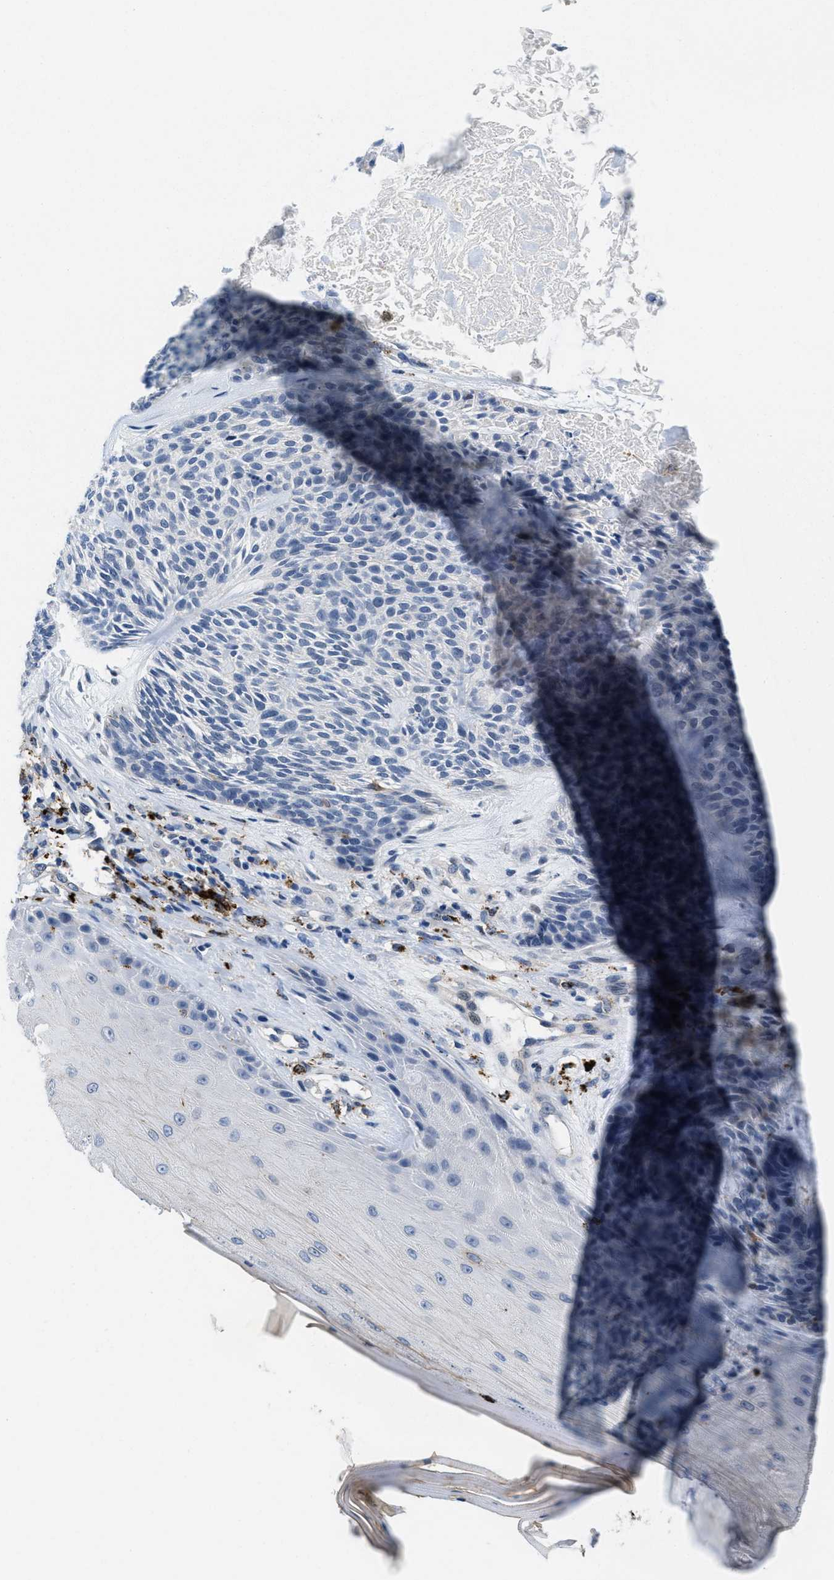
{"staining": {"intensity": "negative", "quantity": "none", "location": "none"}, "tissue": "skin cancer", "cell_type": "Tumor cells", "image_type": "cancer", "snomed": [{"axis": "morphology", "description": "Basal cell carcinoma"}, {"axis": "topography", "description": "Skin"}], "caption": "There is no significant expression in tumor cells of skin cancer (basal cell carcinoma). (Brightfield microscopy of DAB IHC at high magnification).", "gene": "BMPR2", "patient": {"sex": "male", "age": 55}}